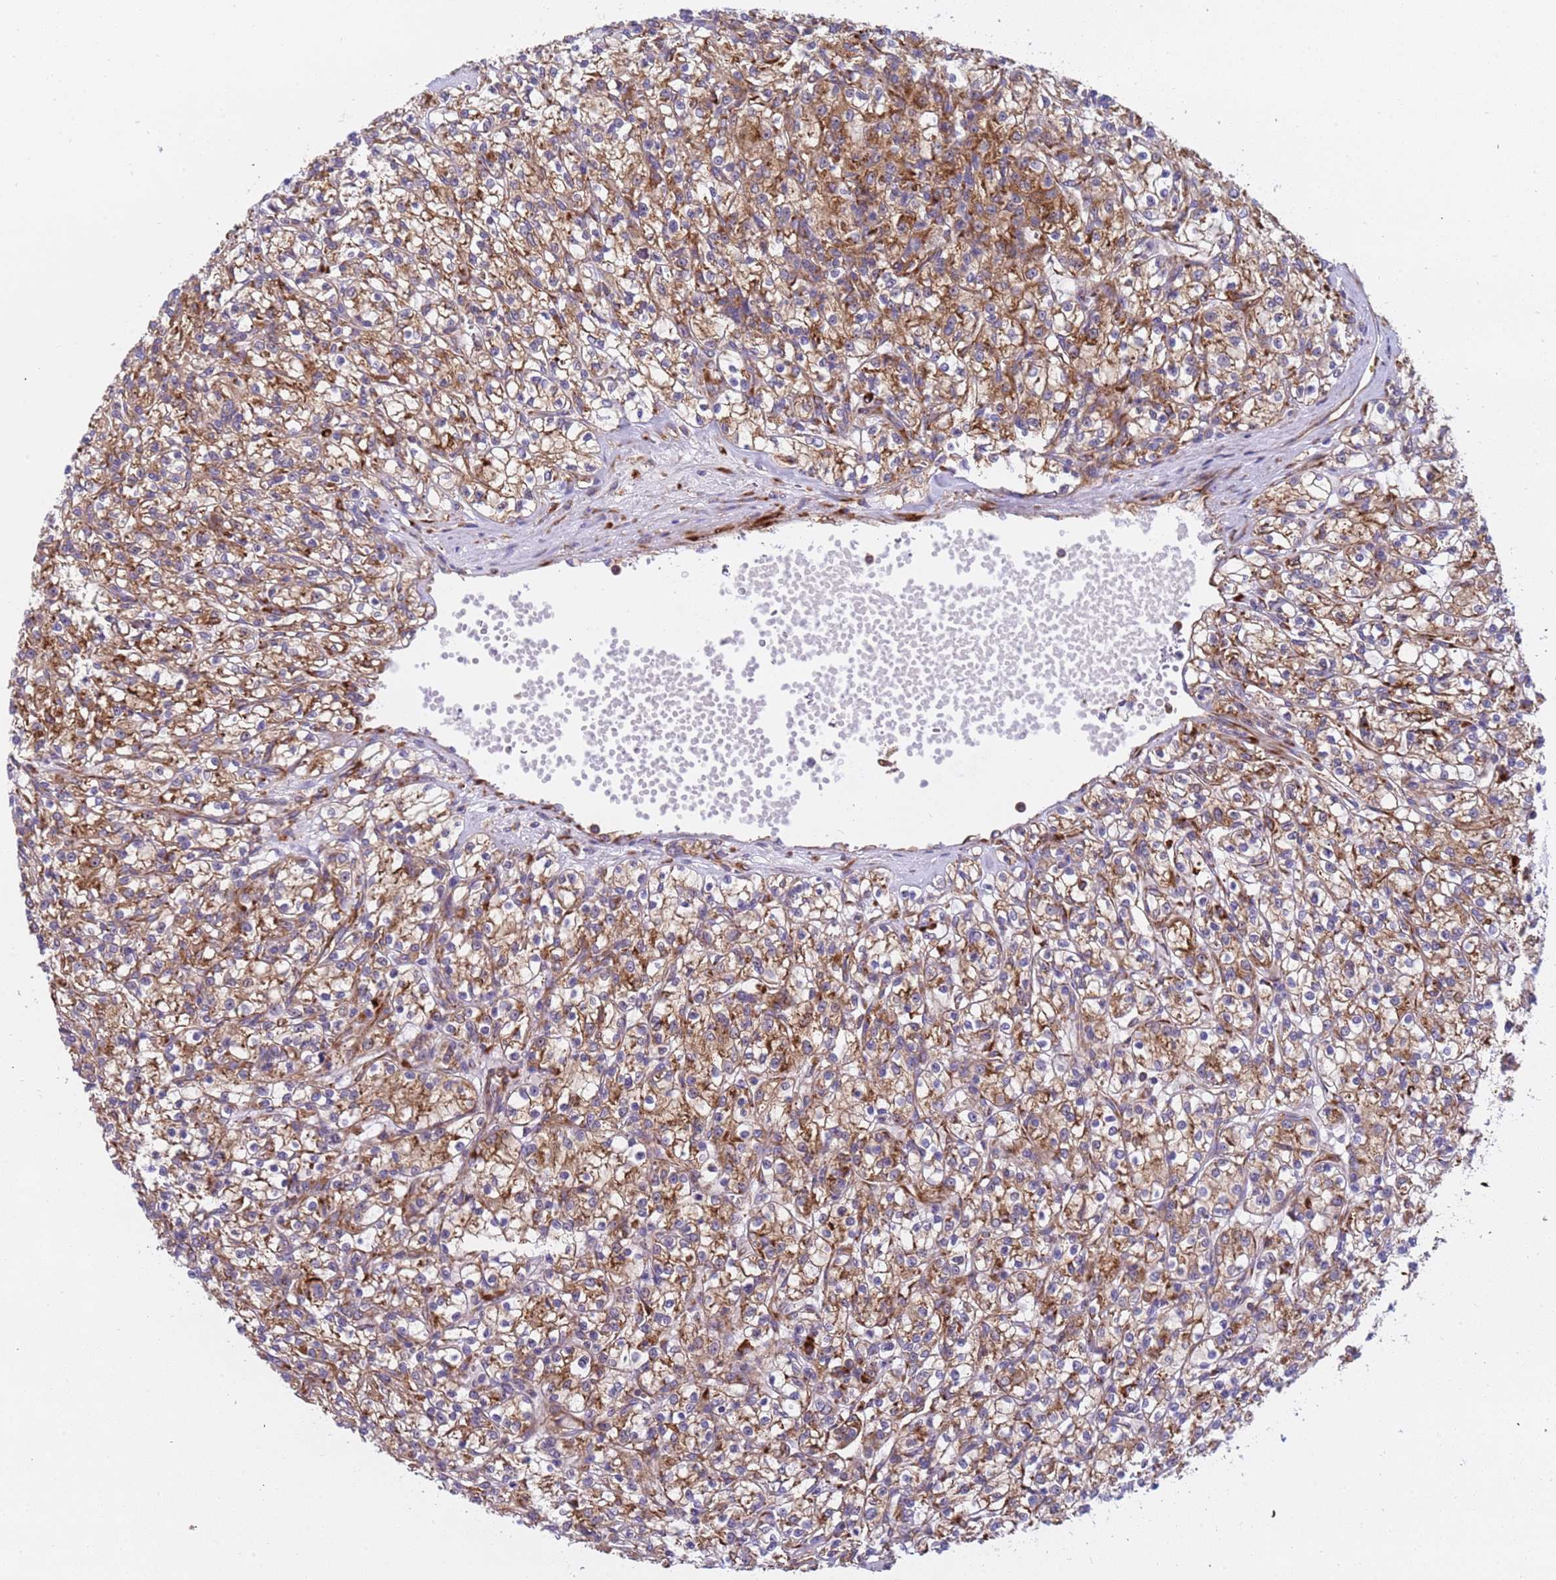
{"staining": {"intensity": "moderate", "quantity": ">75%", "location": "cytoplasmic/membranous"}, "tissue": "renal cancer", "cell_type": "Tumor cells", "image_type": "cancer", "snomed": [{"axis": "morphology", "description": "Adenocarcinoma, NOS"}, {"axis": "topography", "description": "Kidney"}], "caption": "This histopathology image exhibits immunohistochemistry staining of human renal cancer (adenocarcinoma), with medium moderate cytoplasmic/membranous positivity in approximately >75% of tumor cells.", "gene": "RPL36", "patient": {"sex": "female", "age": 59}}